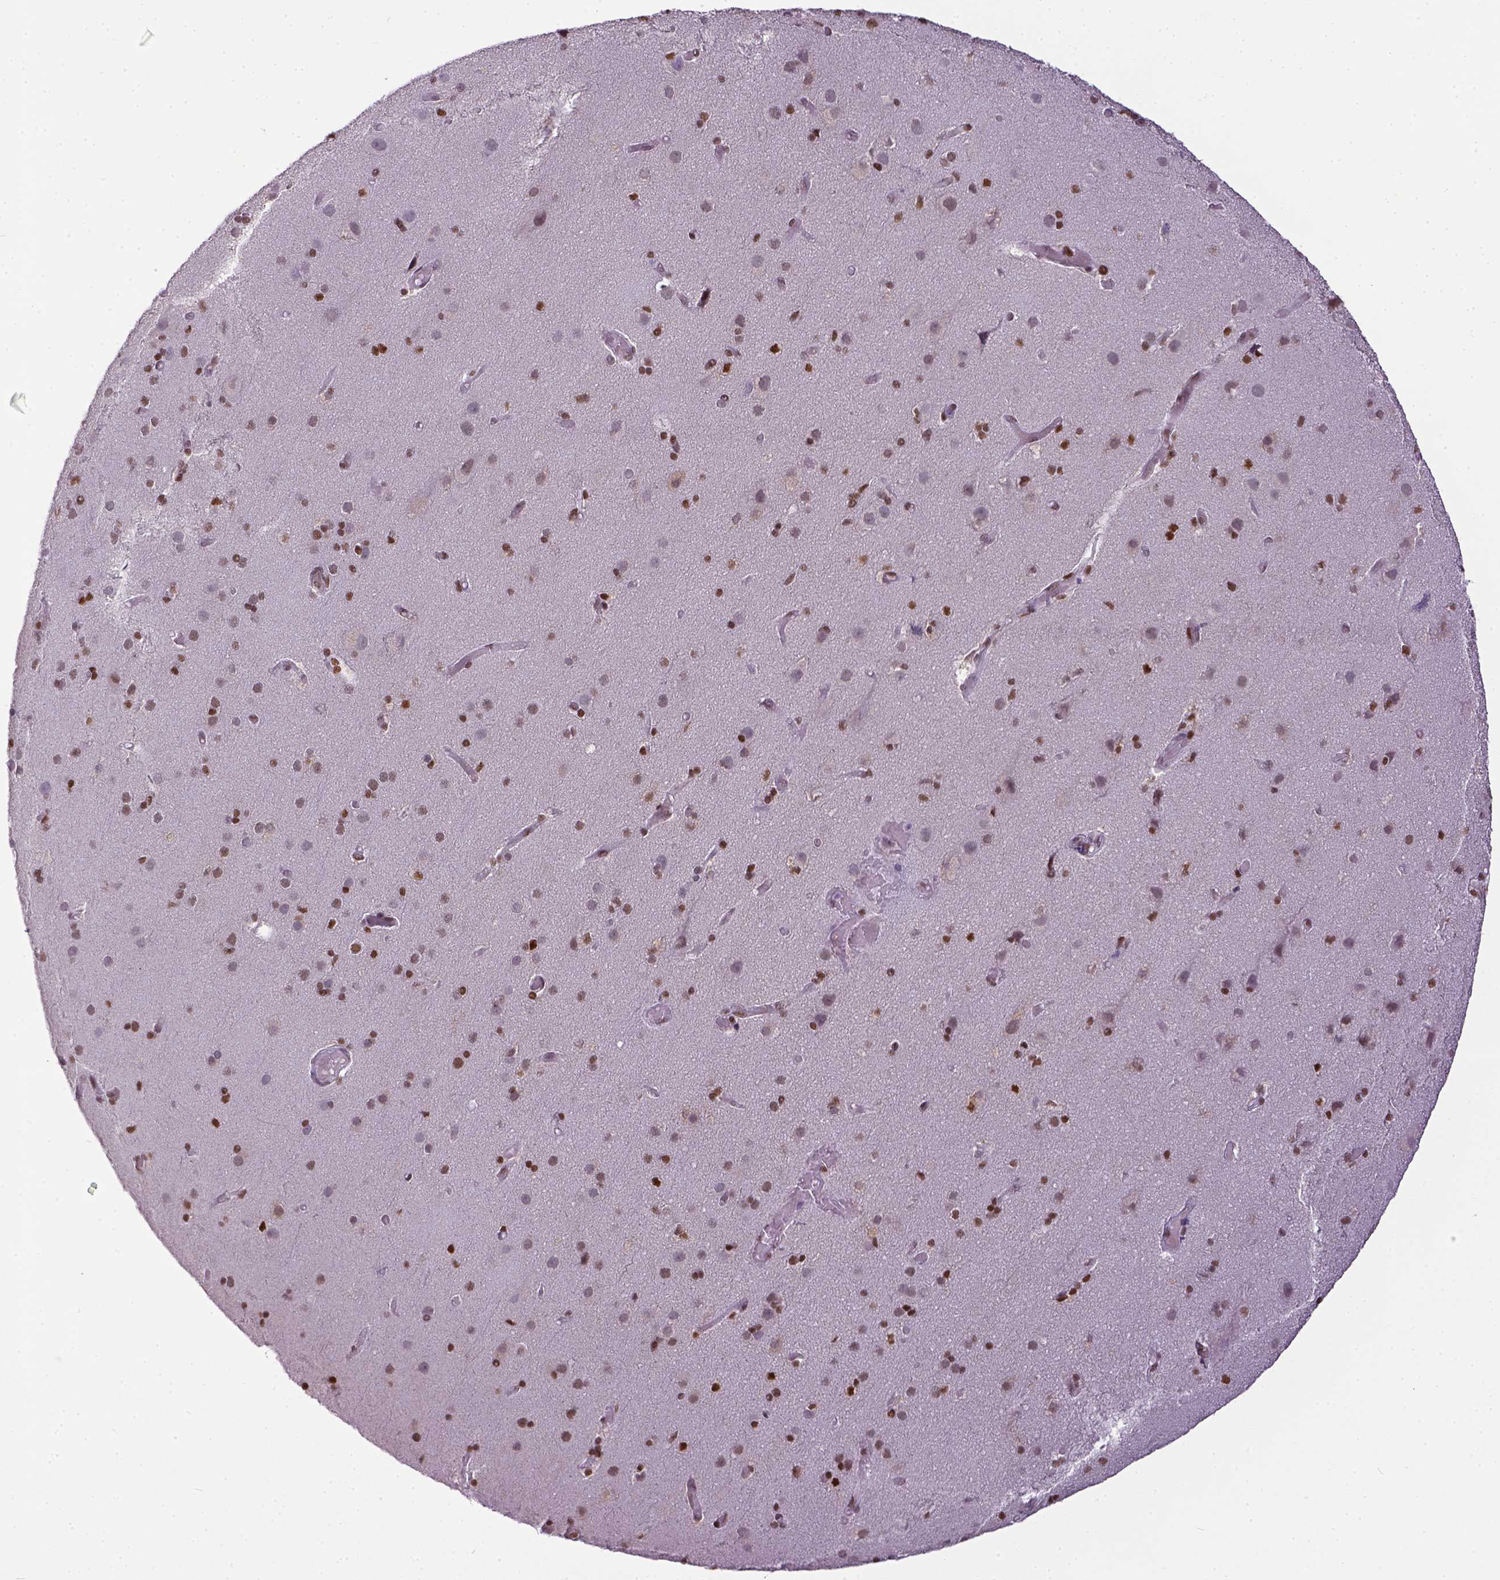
{"staining": {"intensity": "moderate", "quantity": ">75%", "location": "nuclear"}, "tissue": "cerebral cortex", "cell_type": "Endothelial cells", "image_type": "normal", "snomed": [{"axis": "morphology", "description": "Normal tissue, NOS"}, {"axis": "morphology", "description": "Glioma, malignant, High grade"}, {"axis": "topography", "description": "Cerebral cortex"}], "caption": "Immunohistochemistry (DAB (3,3'-diaminobenzidine)) staining of normal human cerebral cortex displays moderate nuclear protein staining in about >75% of endothelial cells.", "gene": "ERCC1", "patient": {"sex": "male", "age": 71}}